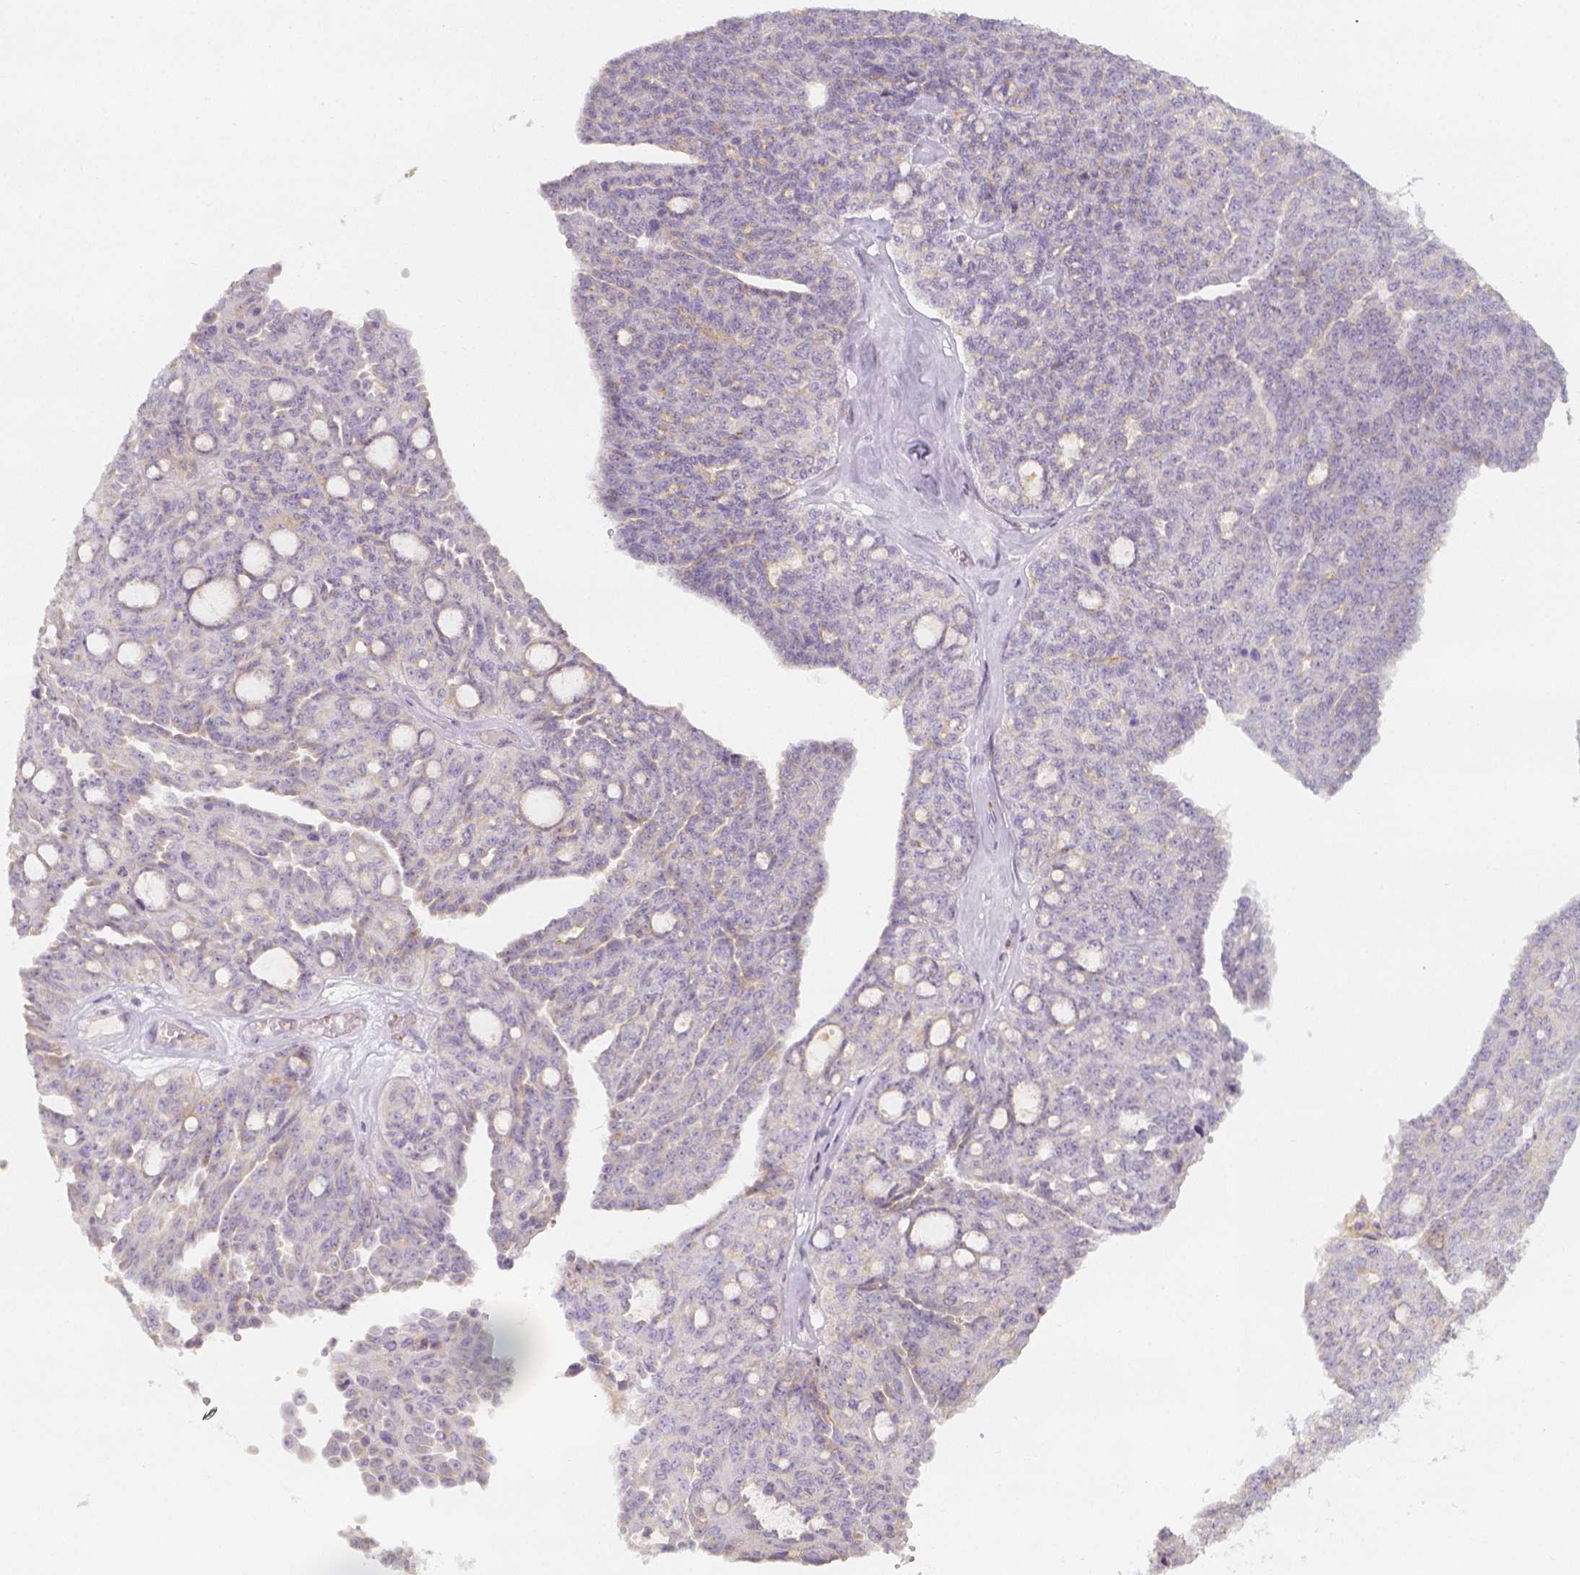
{"staining": {"intensity": "weak", "quantity": "<25%", "location": "cytoplasmic/membranous"}, "tissue": "ovarian cancer", "cell_type": "Tumor cells", "image_type": "cancer", "snomed": [{"axis": "morphology", "description": "Cystadenocarcinoma, serous, NOS"}, {"axis": "topography", "description": "Ovary"}], "caption": "This is an immunohistochemistry (IHC) image of human serous cystadenocarcinoma (ovarian). There is no staining in tumor cells.", "gene": "PTPRJ", "patient": {"sex": "female", "age": 71}}